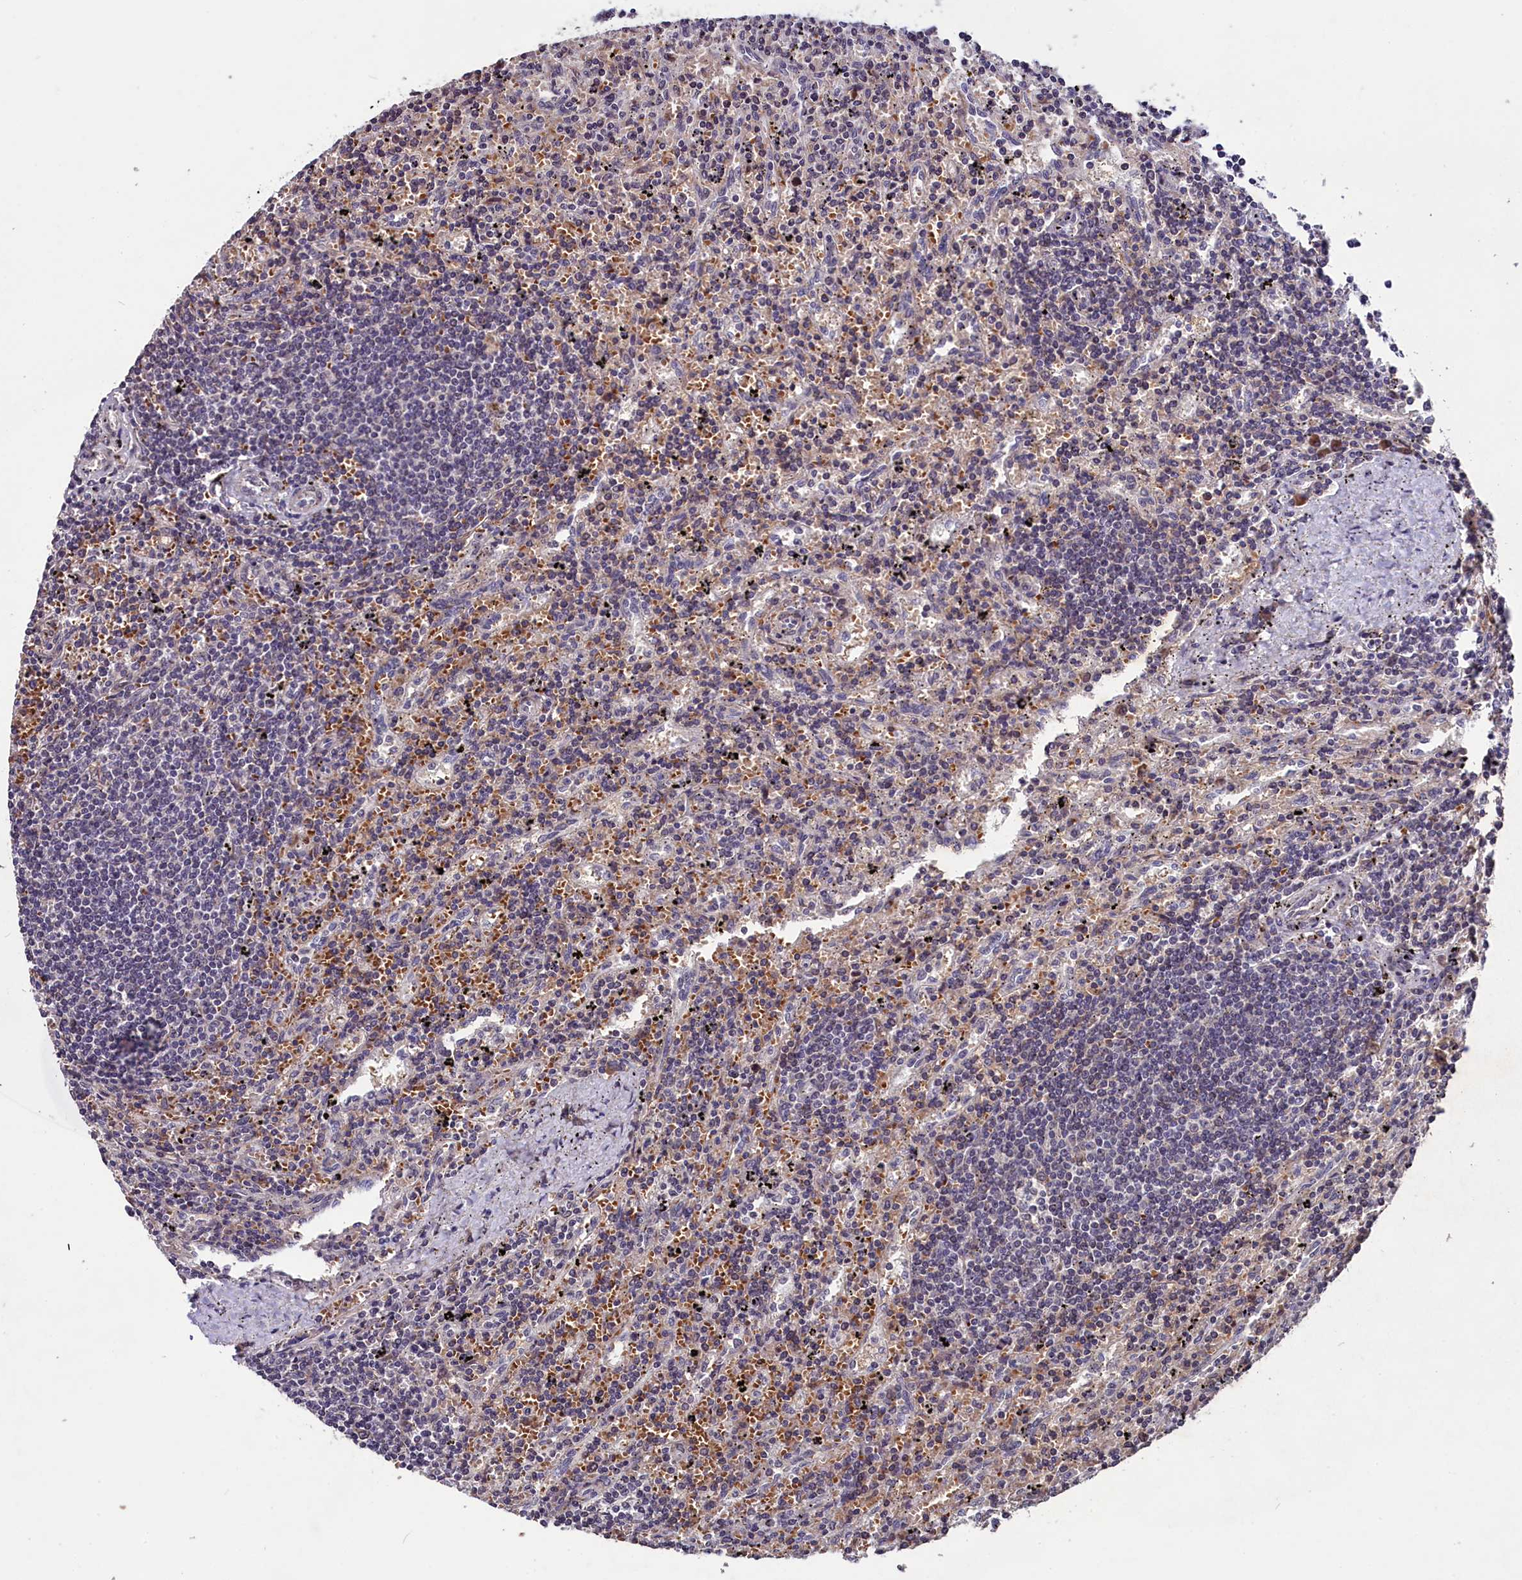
{"staining": {"intensity": "negative", "quantity": "none", "location": "none"}, "tissue": "lymphoma", "cell_type": "Tumor cells", "image_type": "cancer", "snomed": [{"axis": "morphology", "description": "Malignant lymphoma, non-Hodgkin's type, Low grade"}, {"axis": "topography", "description": "Spleen"}], "caption": "DAB (3,3'-diaminobenzidine) immunohistochemical staining of low-grade malignant lymphoma, non-Hodgkin's type displays no significant expression in tumor cells.", "gene": "SLC39A6", "patient": {"sex": "male", "age": 76}}